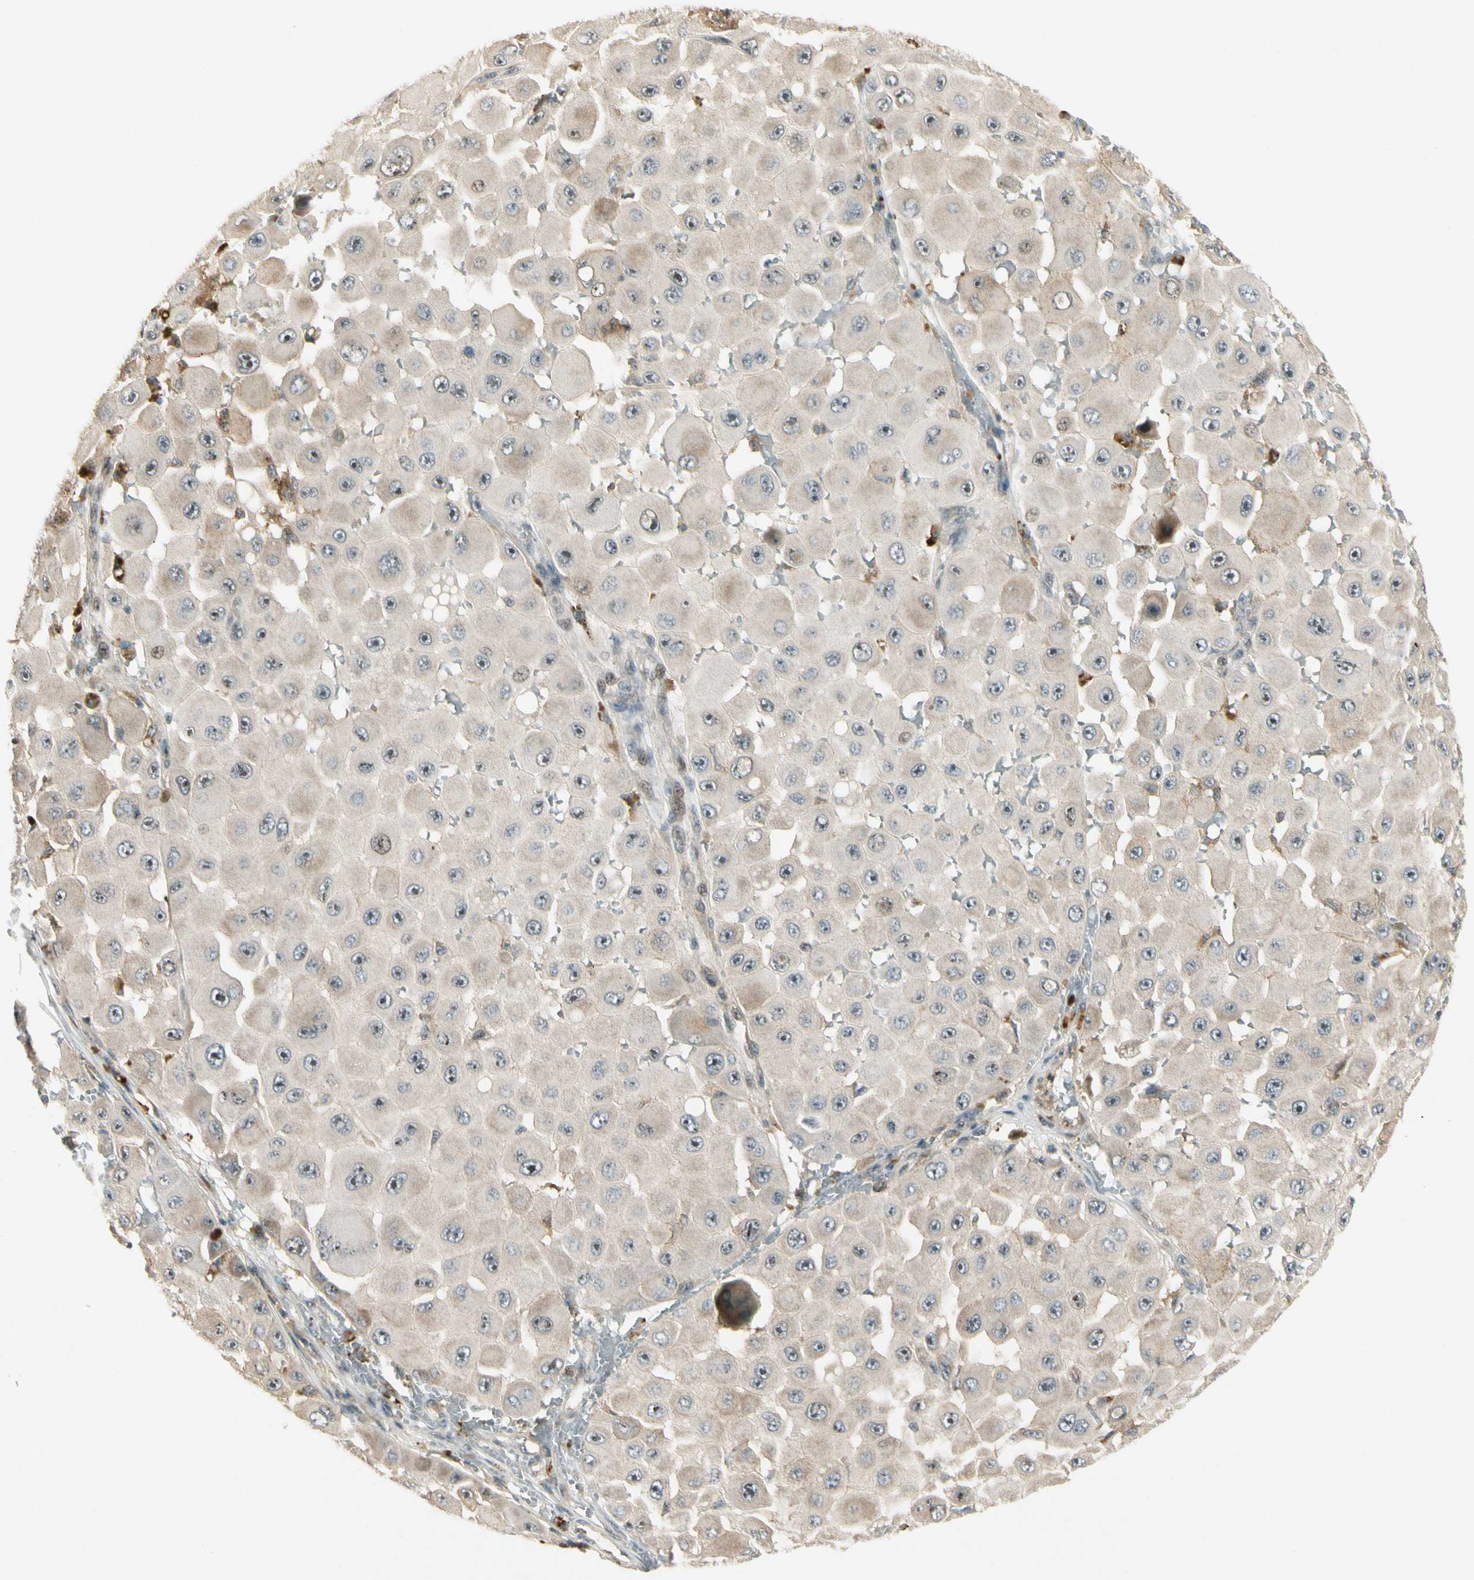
{"staining": {"intensity": "negative", "quantity": "none", "location": "none"}, "tissue": "melanoma", "cell_type": "Tumor cells", "image_type": "cancer", "snomed": [{"axis": "morphology", "description": "Malignant melanoma, NOS"}, {"axis": "topography", "description": "Skin"}], "caption": "This is a image of immunohistochemistry staining of malignant melanoma, which shows no expression in tumor cells.", "gene": "FNDC3B", "patient": {"sex": "female", "age": 81}}